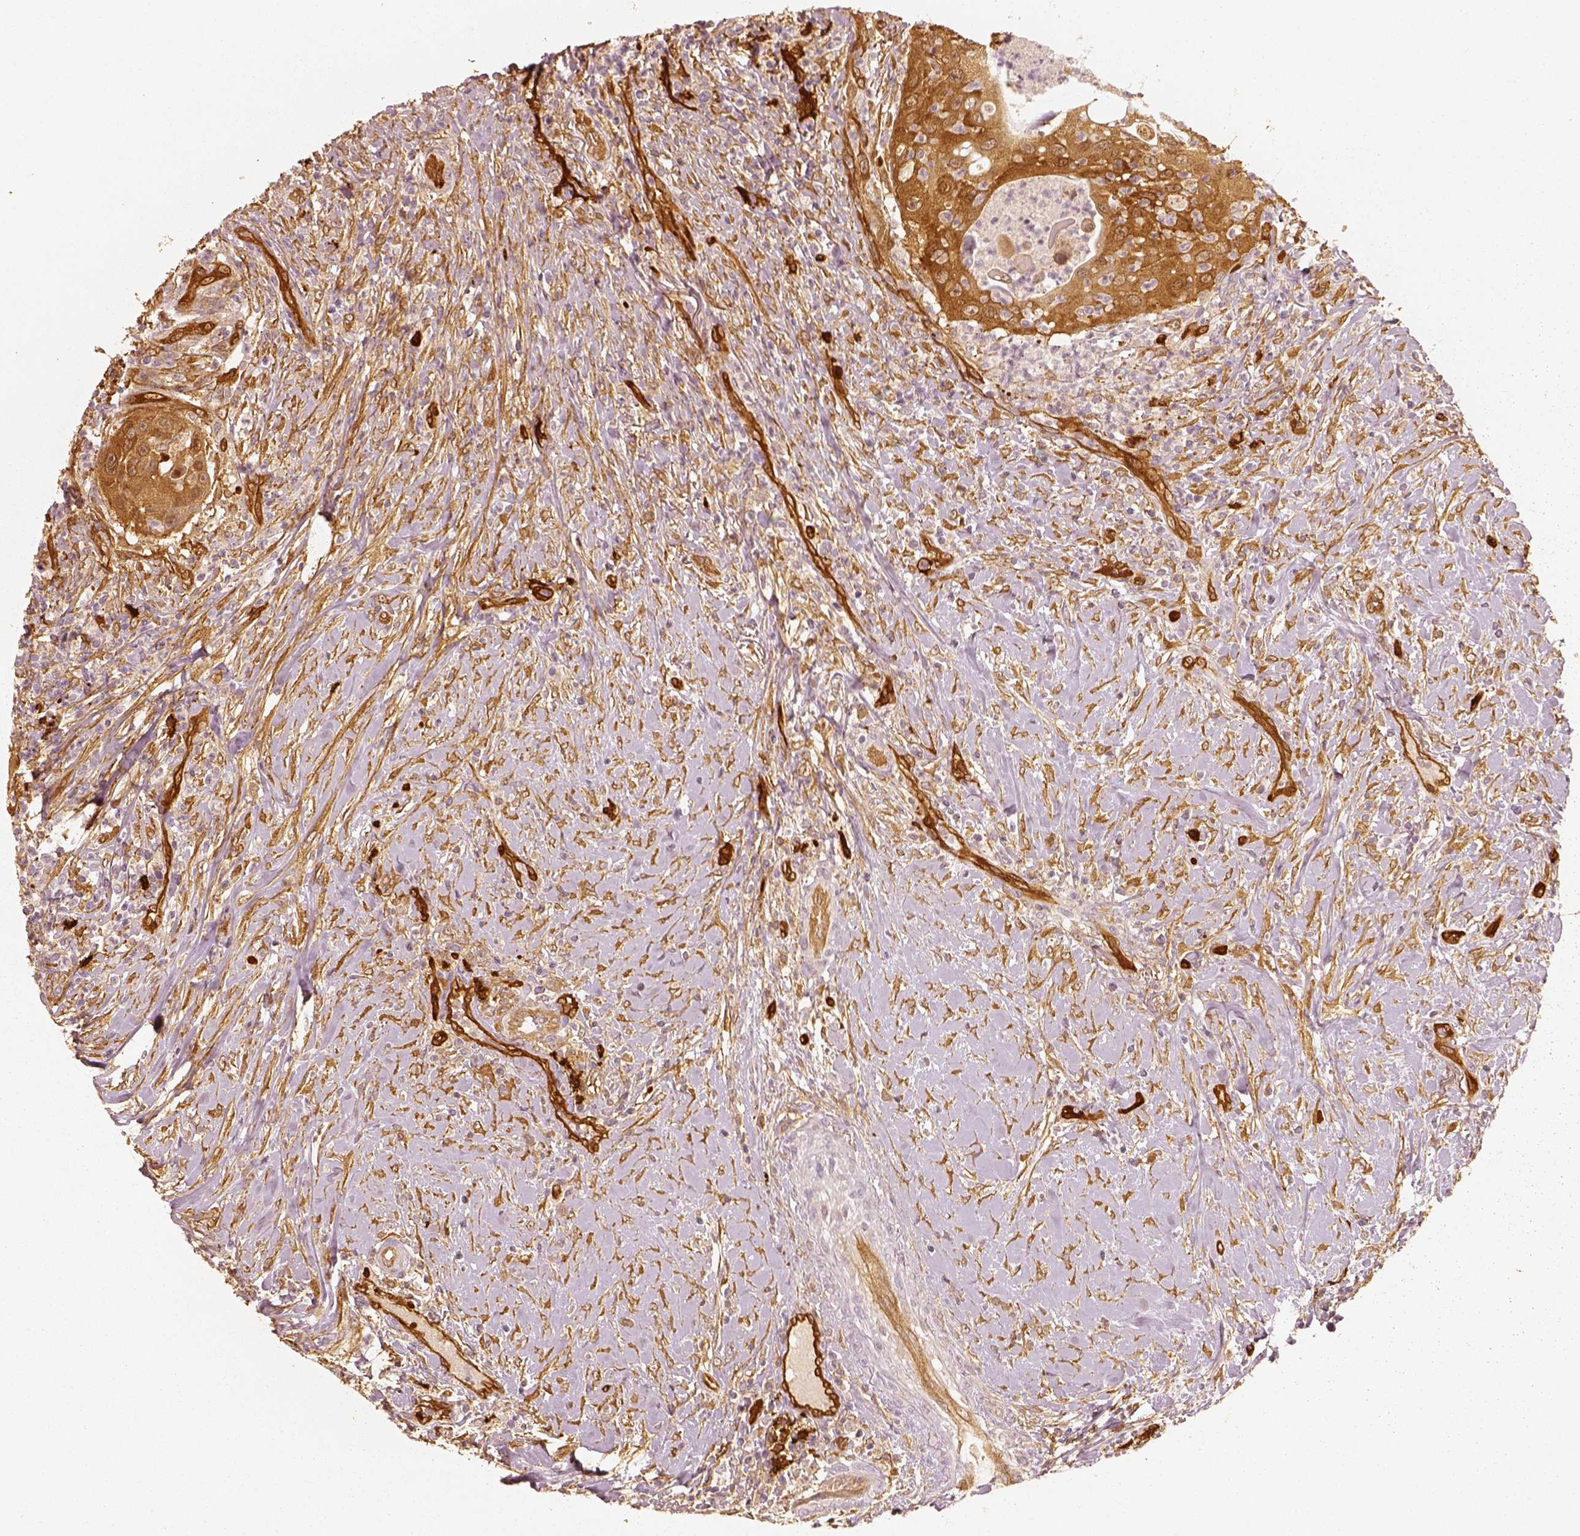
{"staining": {"intensity": "strong", "quantity": ">75%", "location": "cytoplasmic/membranous"}, "tissue": "head and neck cancer", "cell_type": "Tumor cells", "image_type": "cancer", "snomed": [{"axis": "morphology", "description": "Squamous cell carcinoma, NOS"}, {"axis": "topography", "description": "Head-Neck"}], "caption": "Brown immunohistochemical staining in human head and neck squamous cell carcinoma shows strong cytoplasmic/membranous staining in about >75% of tumor cells. (DAB IHC, brown staining for protein, blue staining for nuclei).", "gene": "FSCN1", "patient": {"sex": "male", "age": 69}}